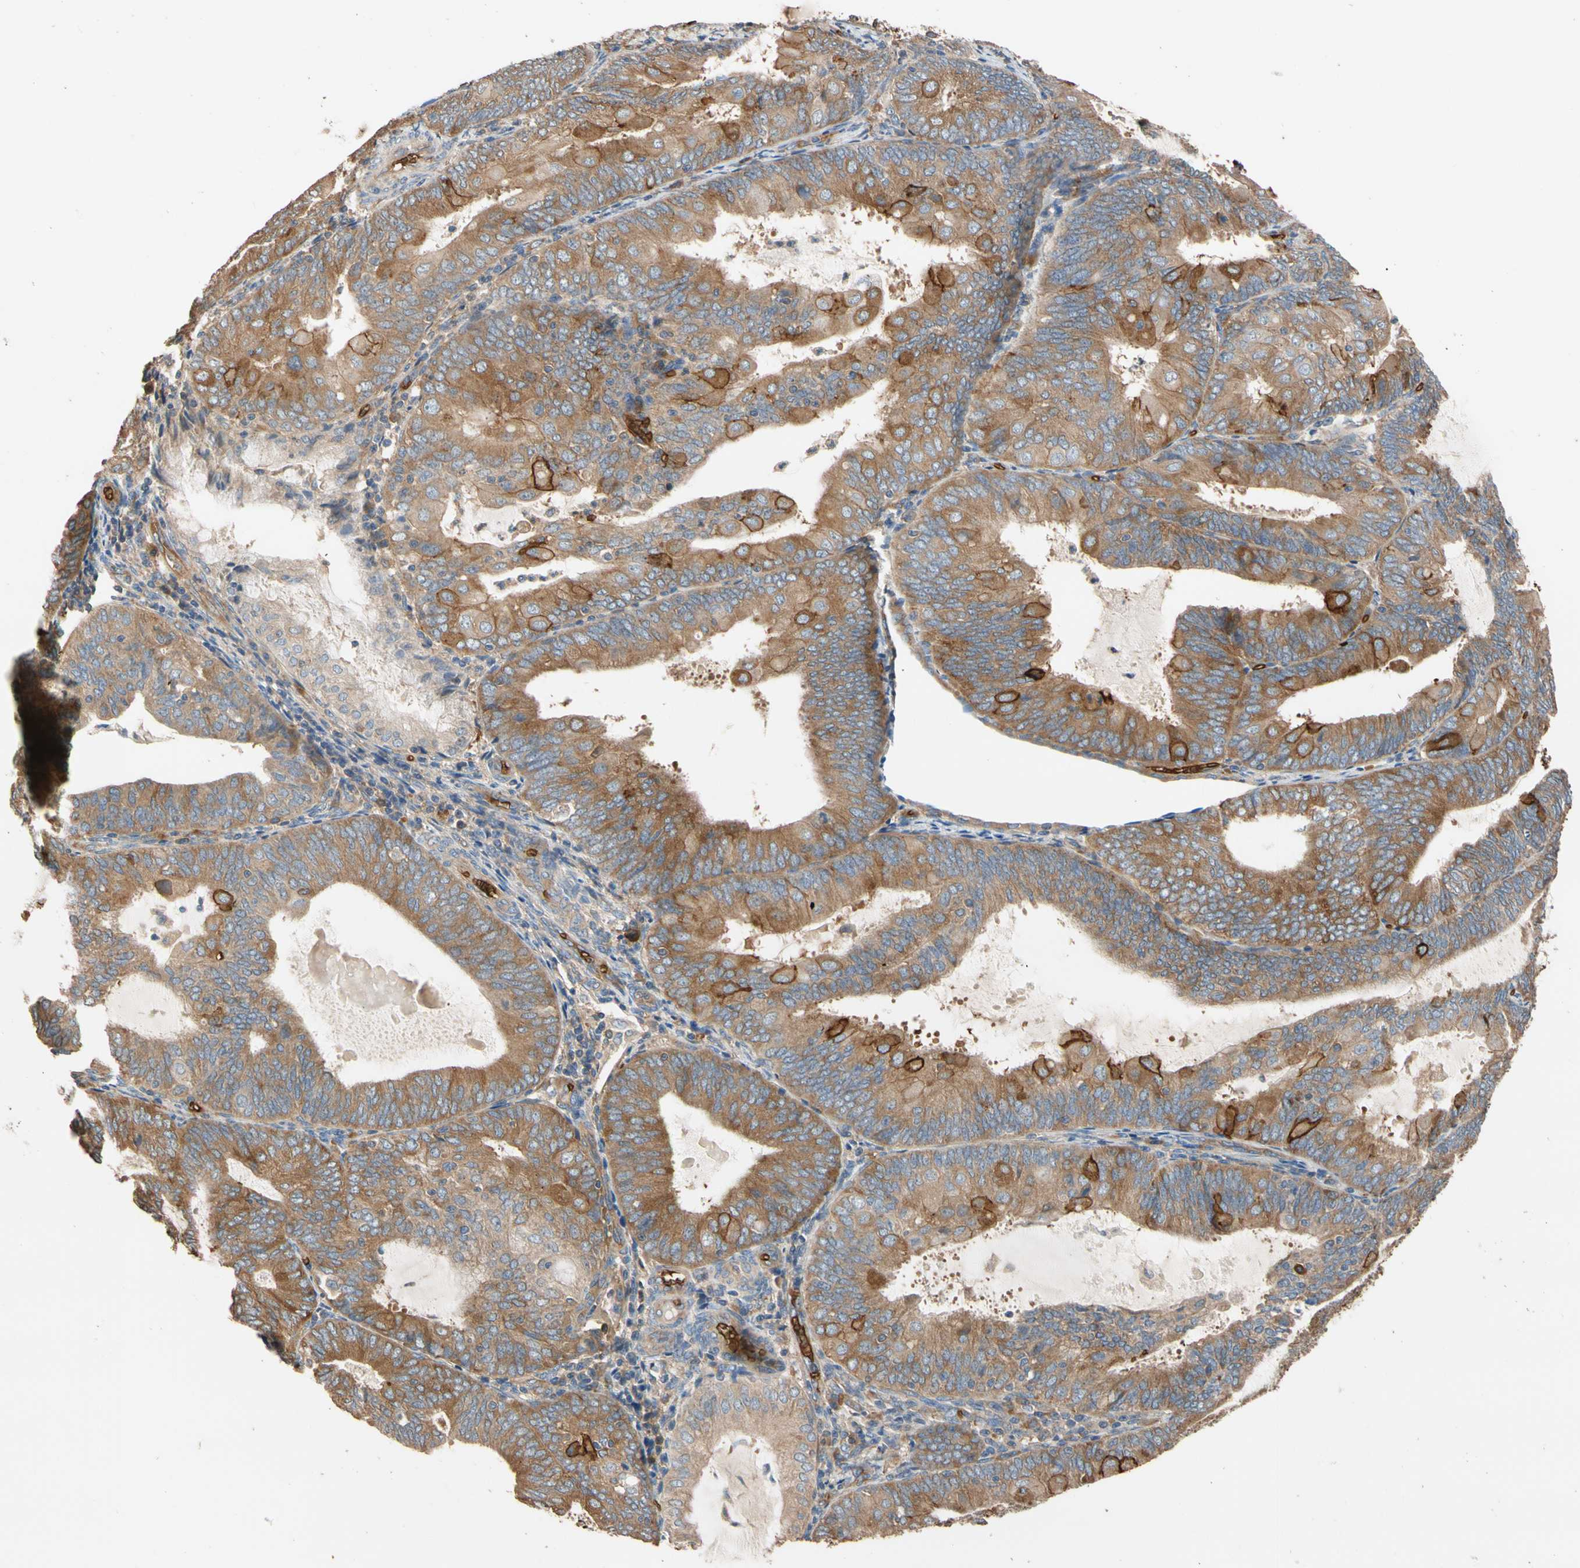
{"staining": {"intensity": "moderate", "quantity": "25%-75%", "location": "cytoplasmic/membranous"}, "tissue": "endometrial cancer", "cell_type": "Tumor cells", "image_type": "cancer", "snomed": [{"axis": "morphology", "description": "Adenocarcinoma, NOS"}, {"axis": "topography", "description": "Endometrium"}], "caption": "Immunohistochemistry (DAB (3,3'-diaminobenzidine)) staining of endometrial cancer shows moderate cytoplasmic/membranous protein staining in about 25%-75% of tumor cells.", "gene": "RIOK2", "patient": {"sex": "female", "age": 81}}